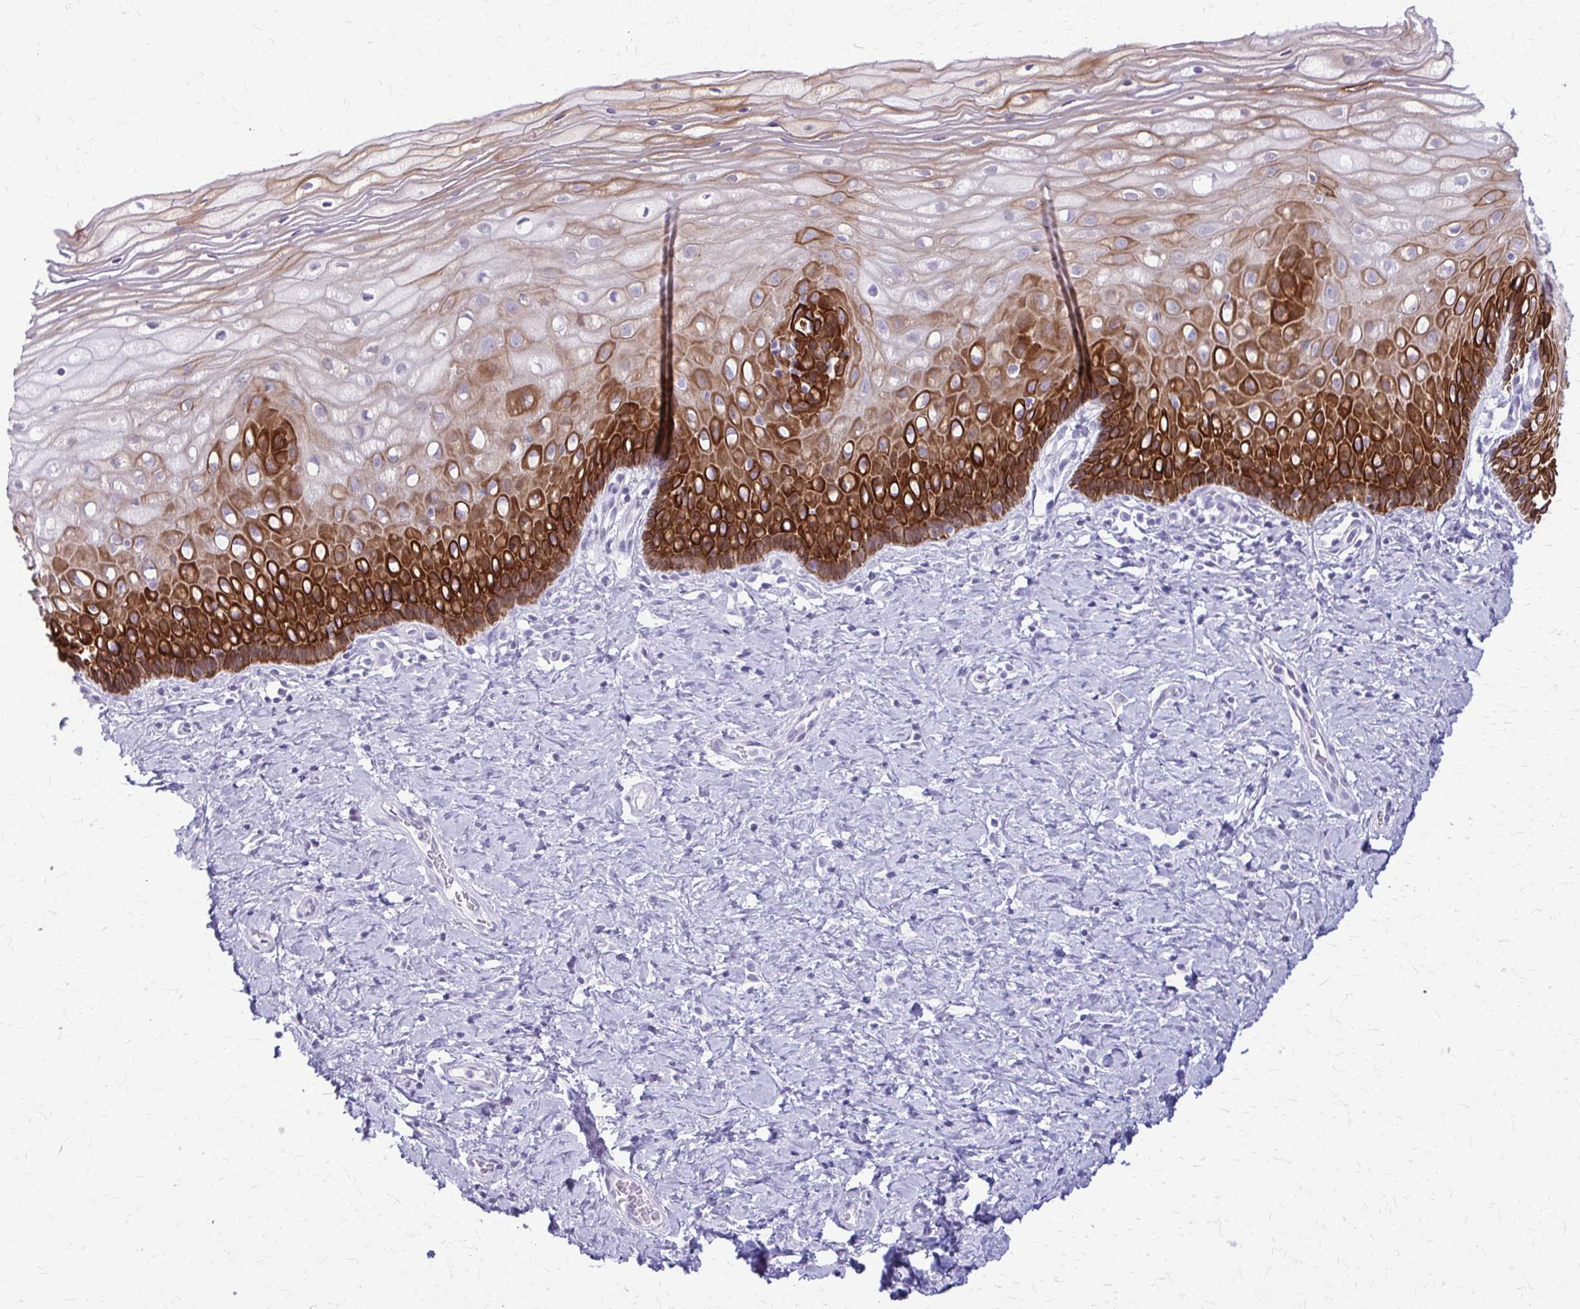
{"staining": {"intensity": "negative", "quantity": "none", "location": "none"}, "tissue": "cervix", "cell_type": "Glandular cells", "image_type": "normal", "snomed": [{"axis": "morphology", "description": "Normal tissue, NOS"}, {"axis": "topography", "description": "Cervix"}], "caption": "The photomicrograph shows no significant staining in glandular cells of cervix. Brightfield microscopy of immunohistochemistry (IHC) stained with DAB (brown) and hematoxylin (blue), captured at high magnification.", "gene": "KRT5", "patient": {"sex": "female", "age": 37}}